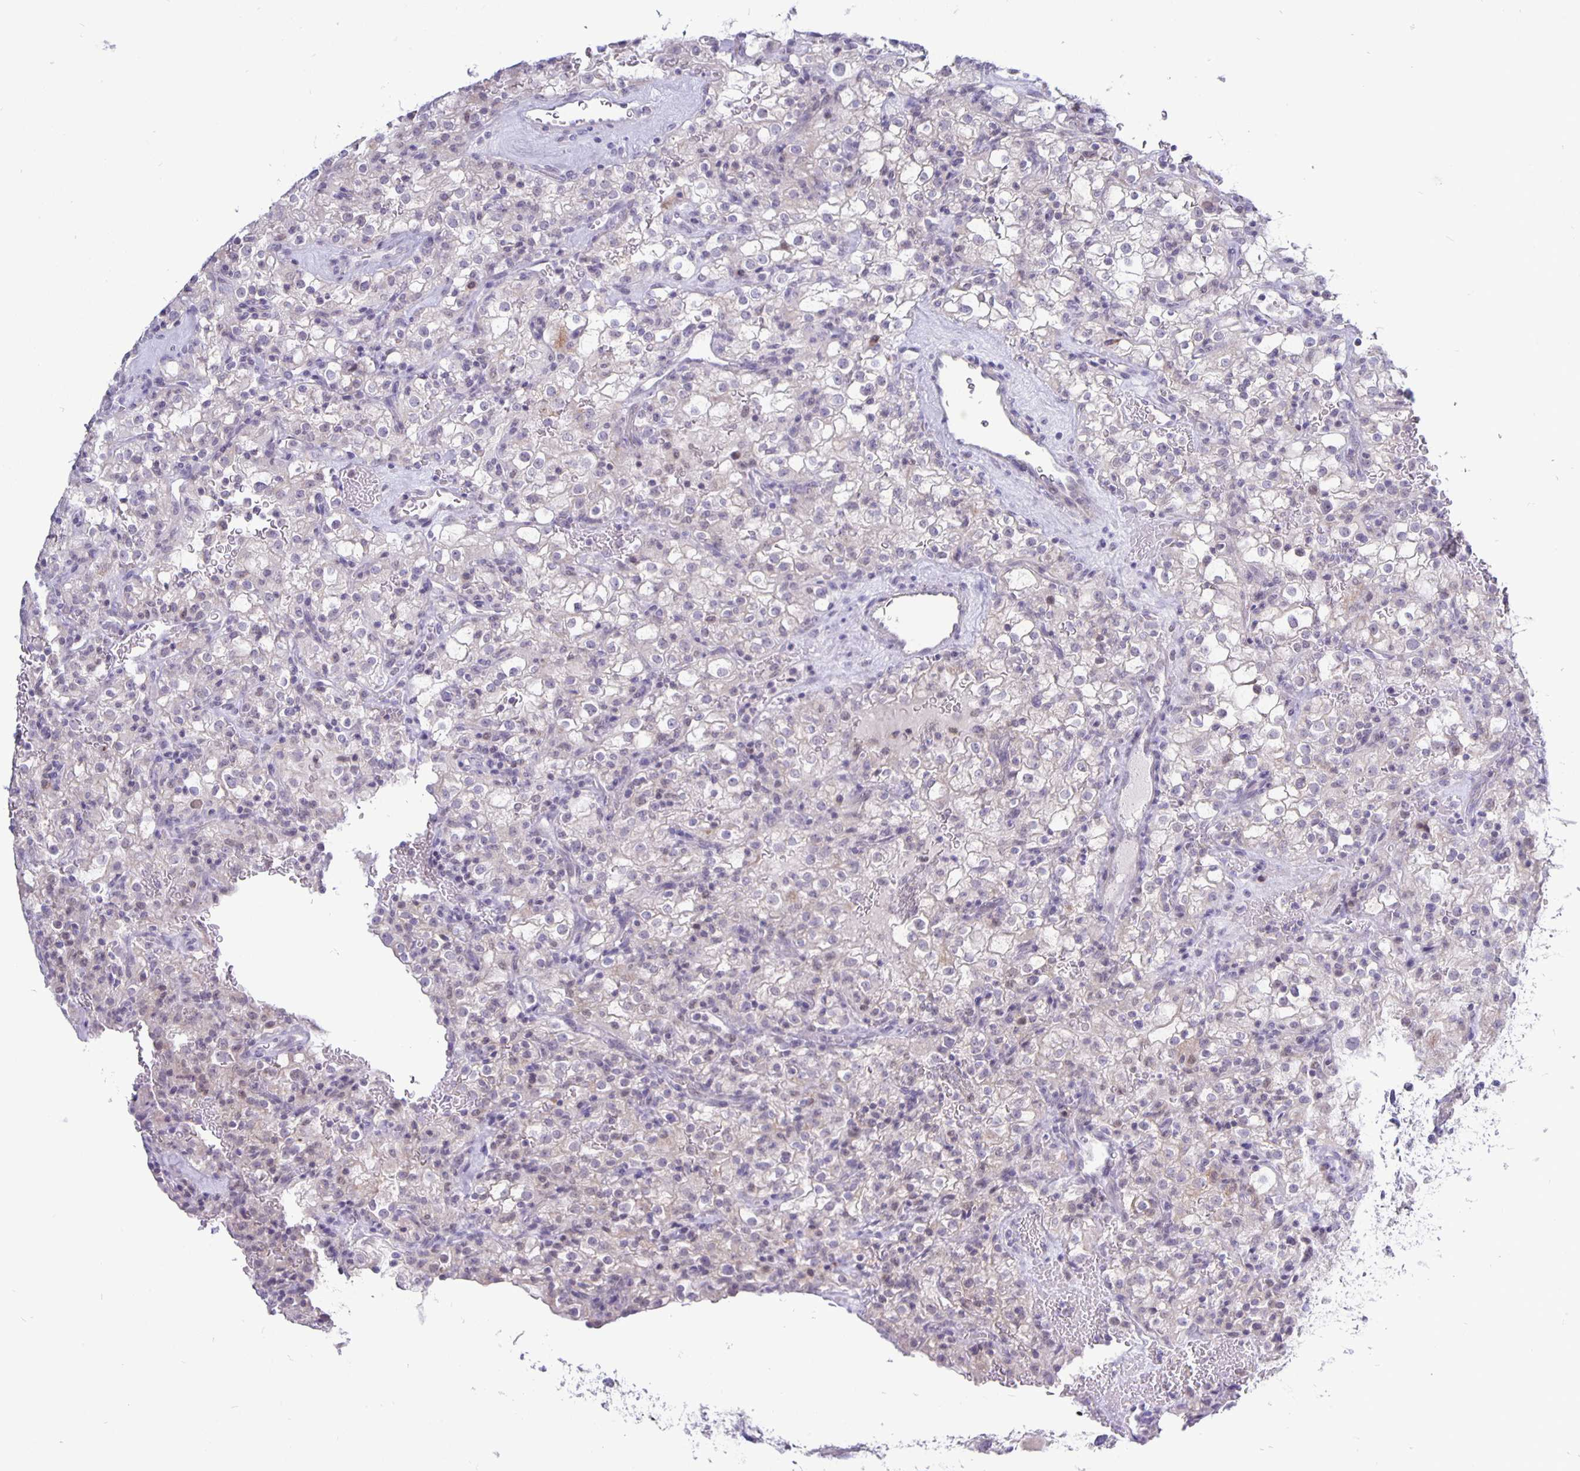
{"staining": {"intensity": "negative", "quantity": "none", "location": "none"}, "tissue": "renal cancer", "cell_type": "Tumor cells", "image_type": "cancer", "snomed": [{"axis": "morphology", "description": "Adenocarcinoma, NOS"}, {"axis": "topography", "description": "Kidney"}], "caption": "Immunohistochemical staining of human adenocarcinoma (renal) displays no significant positivity in tumor cells. (DAB immunohistochemistry (IHC) visualized using brightfield microscopy, high magnification).", "gene": "ERBB2", "patient": {"sex": "female", "age": 74}}